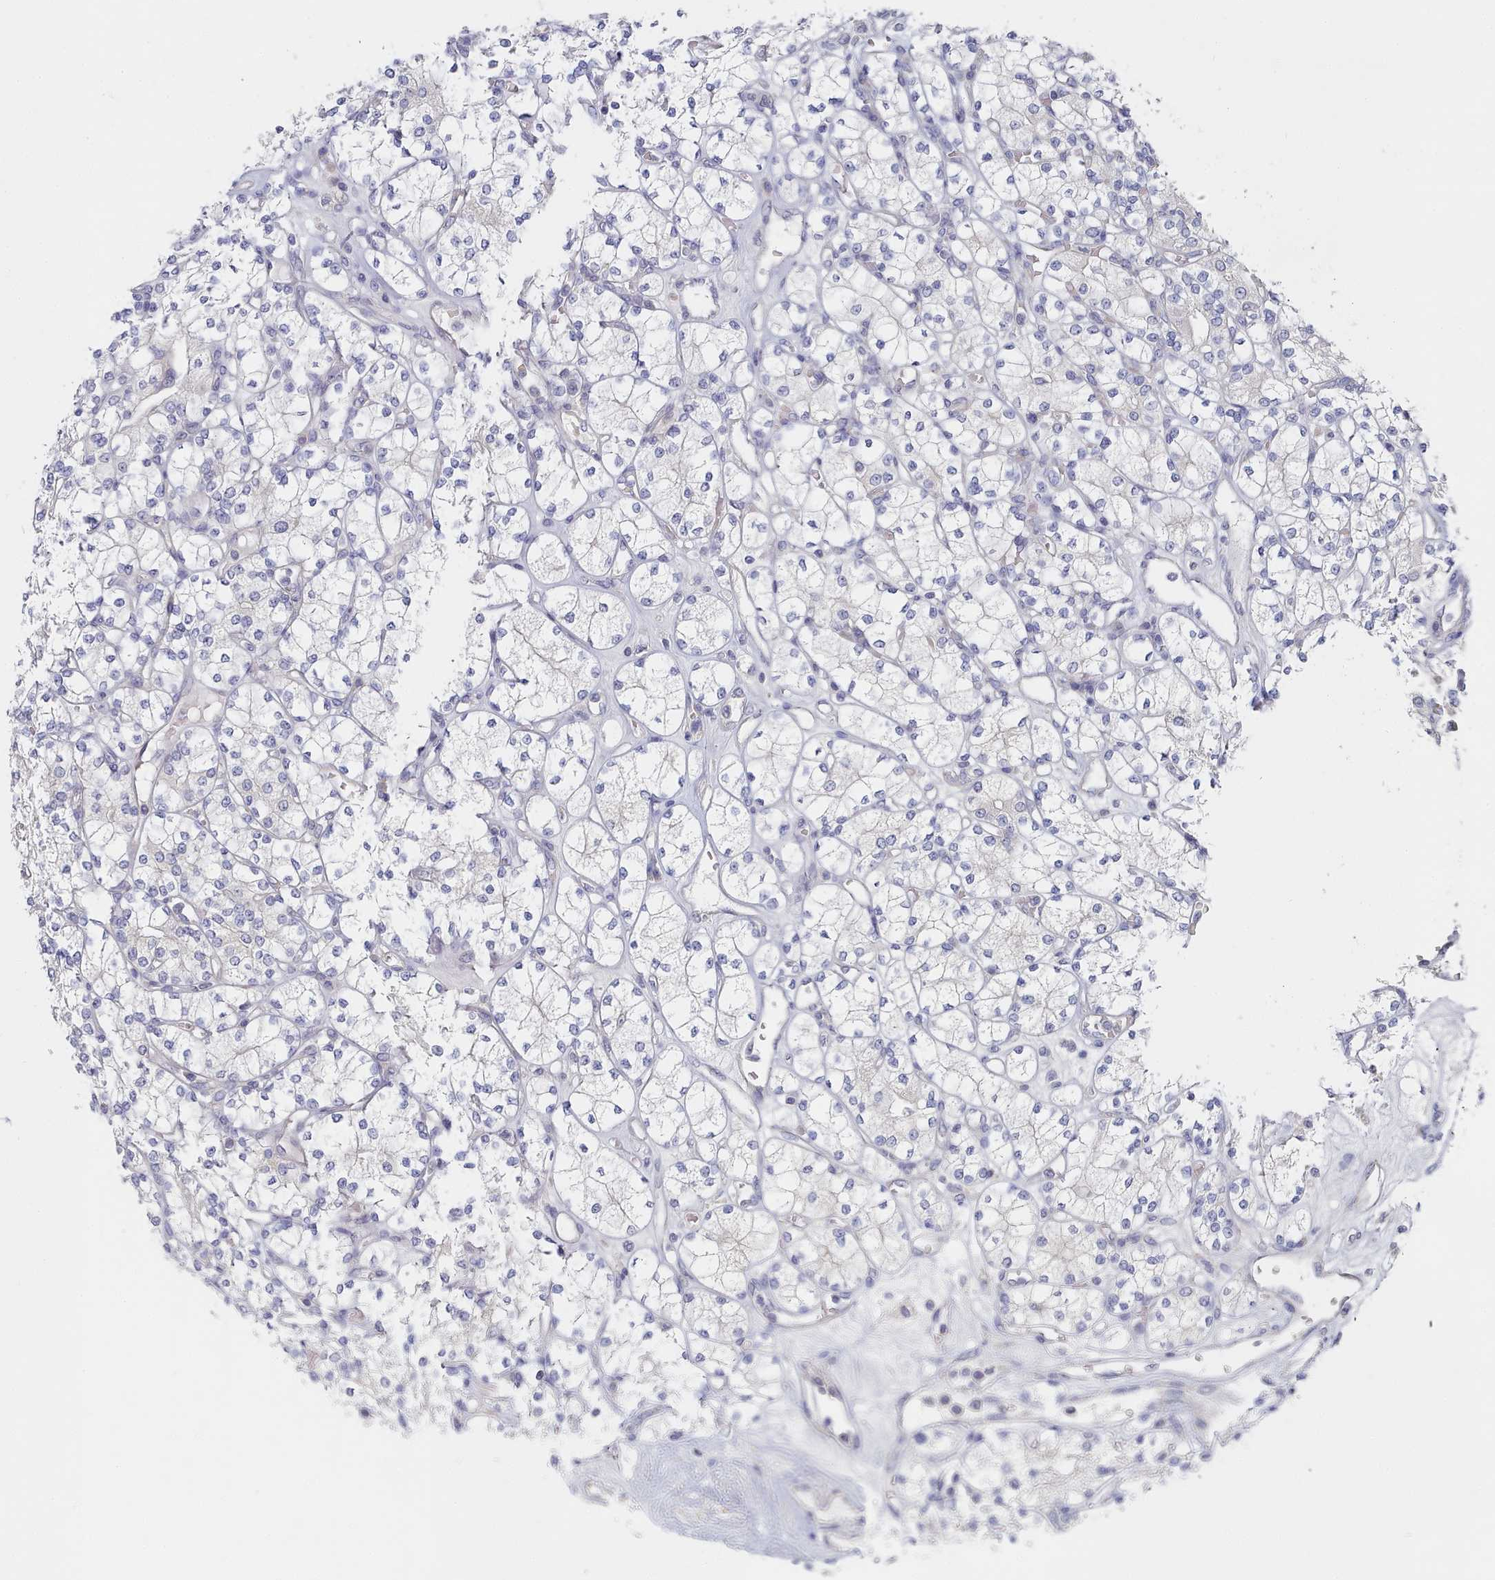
{"staining": {"intensity": "negative", "quantity": "none", "location": "none"}, "tissue": "renal cancer", "cell_type": "Tumor cells", "image_type": "cancer", "snomed": [{"axis": "morphology", "description": "Adenocarcinoma, NOS"}, {"axis": "topography", "description": "Kidney"}], "caption": "Immunohistochemistry (IHC) micrograph of neoplastic tissue: human adenocarcinoma (renal) stained with DAB reveals no significant protein staining in tumor cells. (IHC, brightfield microscopy, high magnification).", "gene": "TYW1B", "patient": {"sex": "male", "age": 77}}